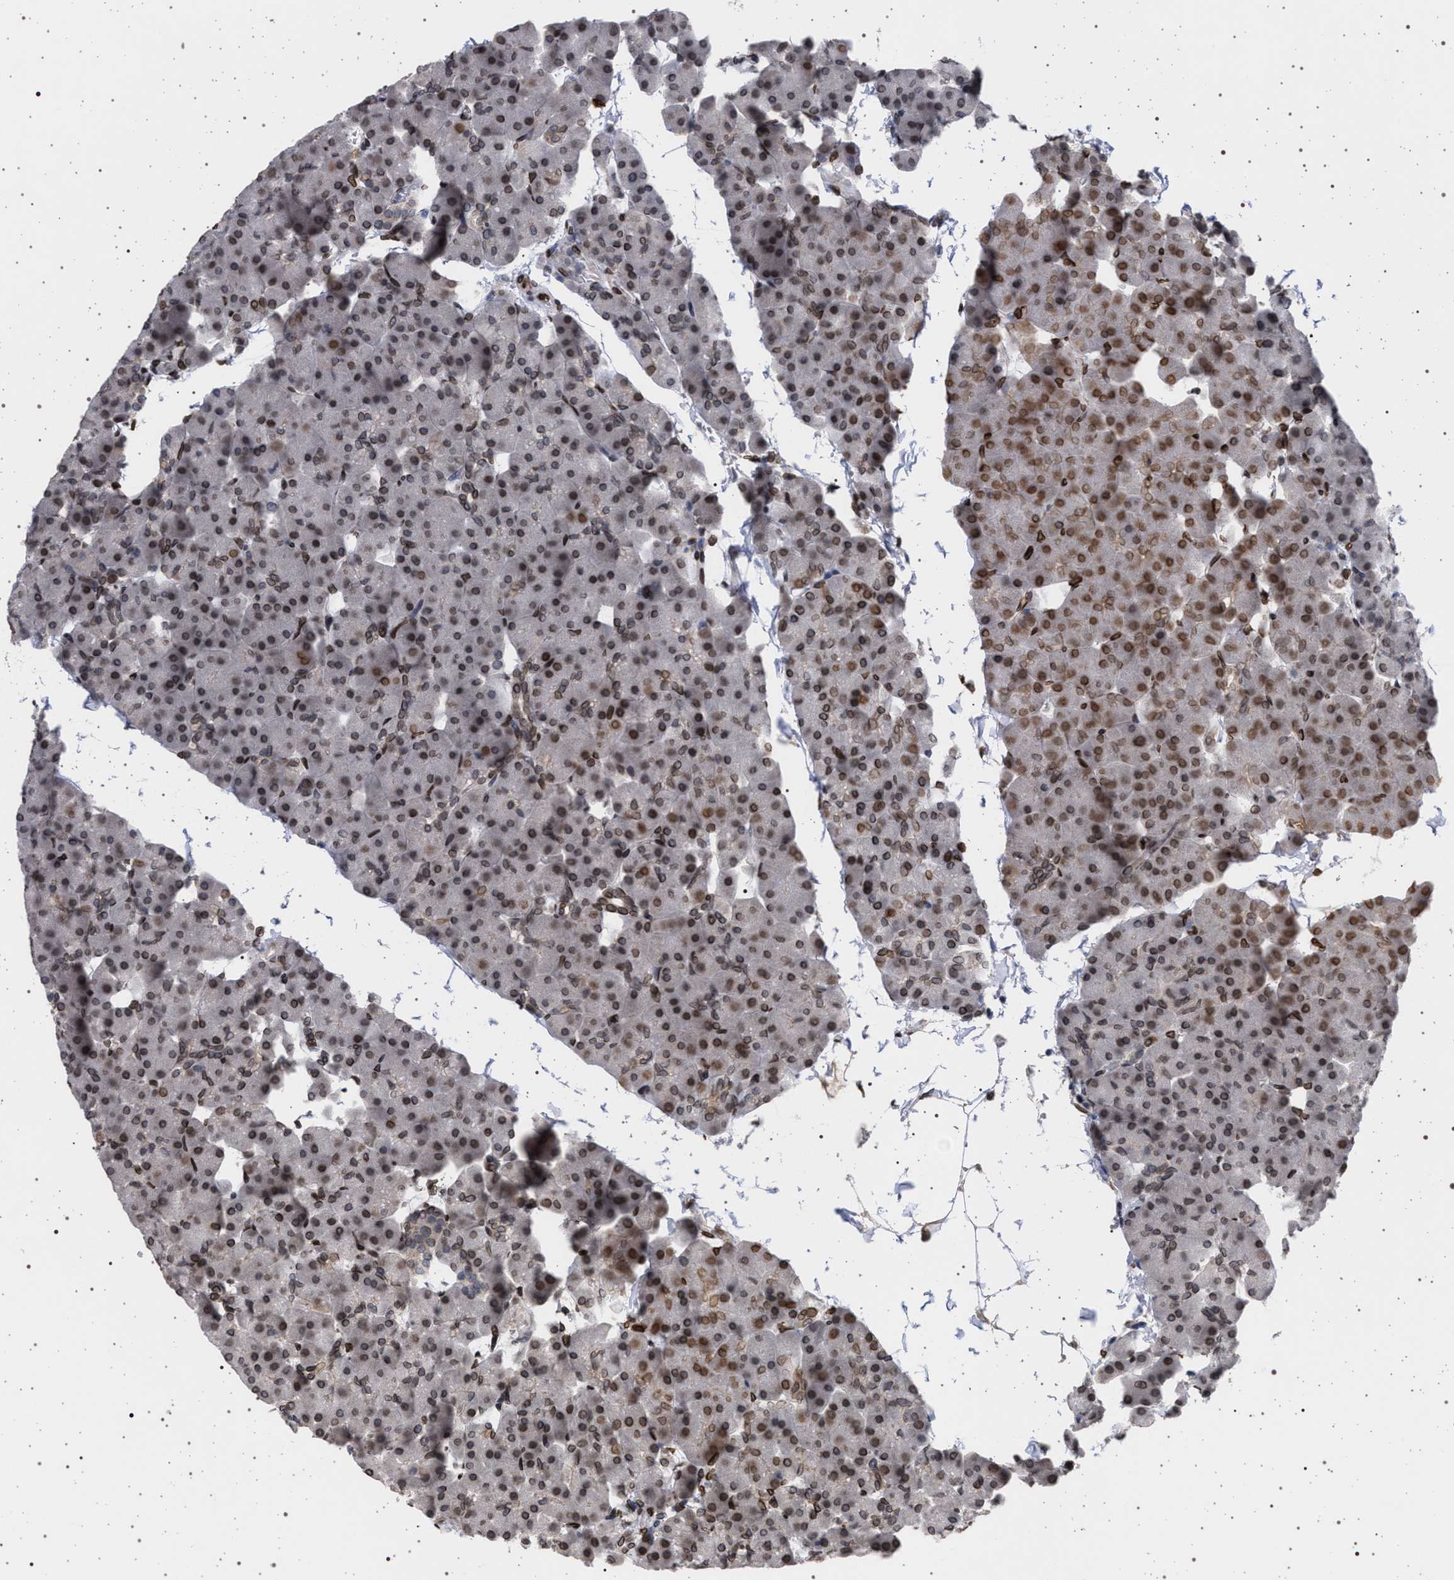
{"staining": {"intensity": "moderate", "quantity": "25%-75%", "location": "cytoplasmic/membranous,nuclear"}, "tissue": "pancreas", "cell_type": "Exocrine glandular cells", "image_type": "normal", "snomed": [{"axis": "morphology", "description": "Normal tissue, NOS"}, {"axis": "topography", "description": "Pancreas"}], "caption": "IHC image of unremarkable pancreas: pancreas stained using IHC reveals medium levels of moderate protein expression localized specifically in the cytoplasmic/membranous,nuclear of exocrine glandular cells, appearing as a cytoplasmic/membranous,nuclear brown color.", "gene": "ING2", "patient": {"sex": "male", "age": 35}}